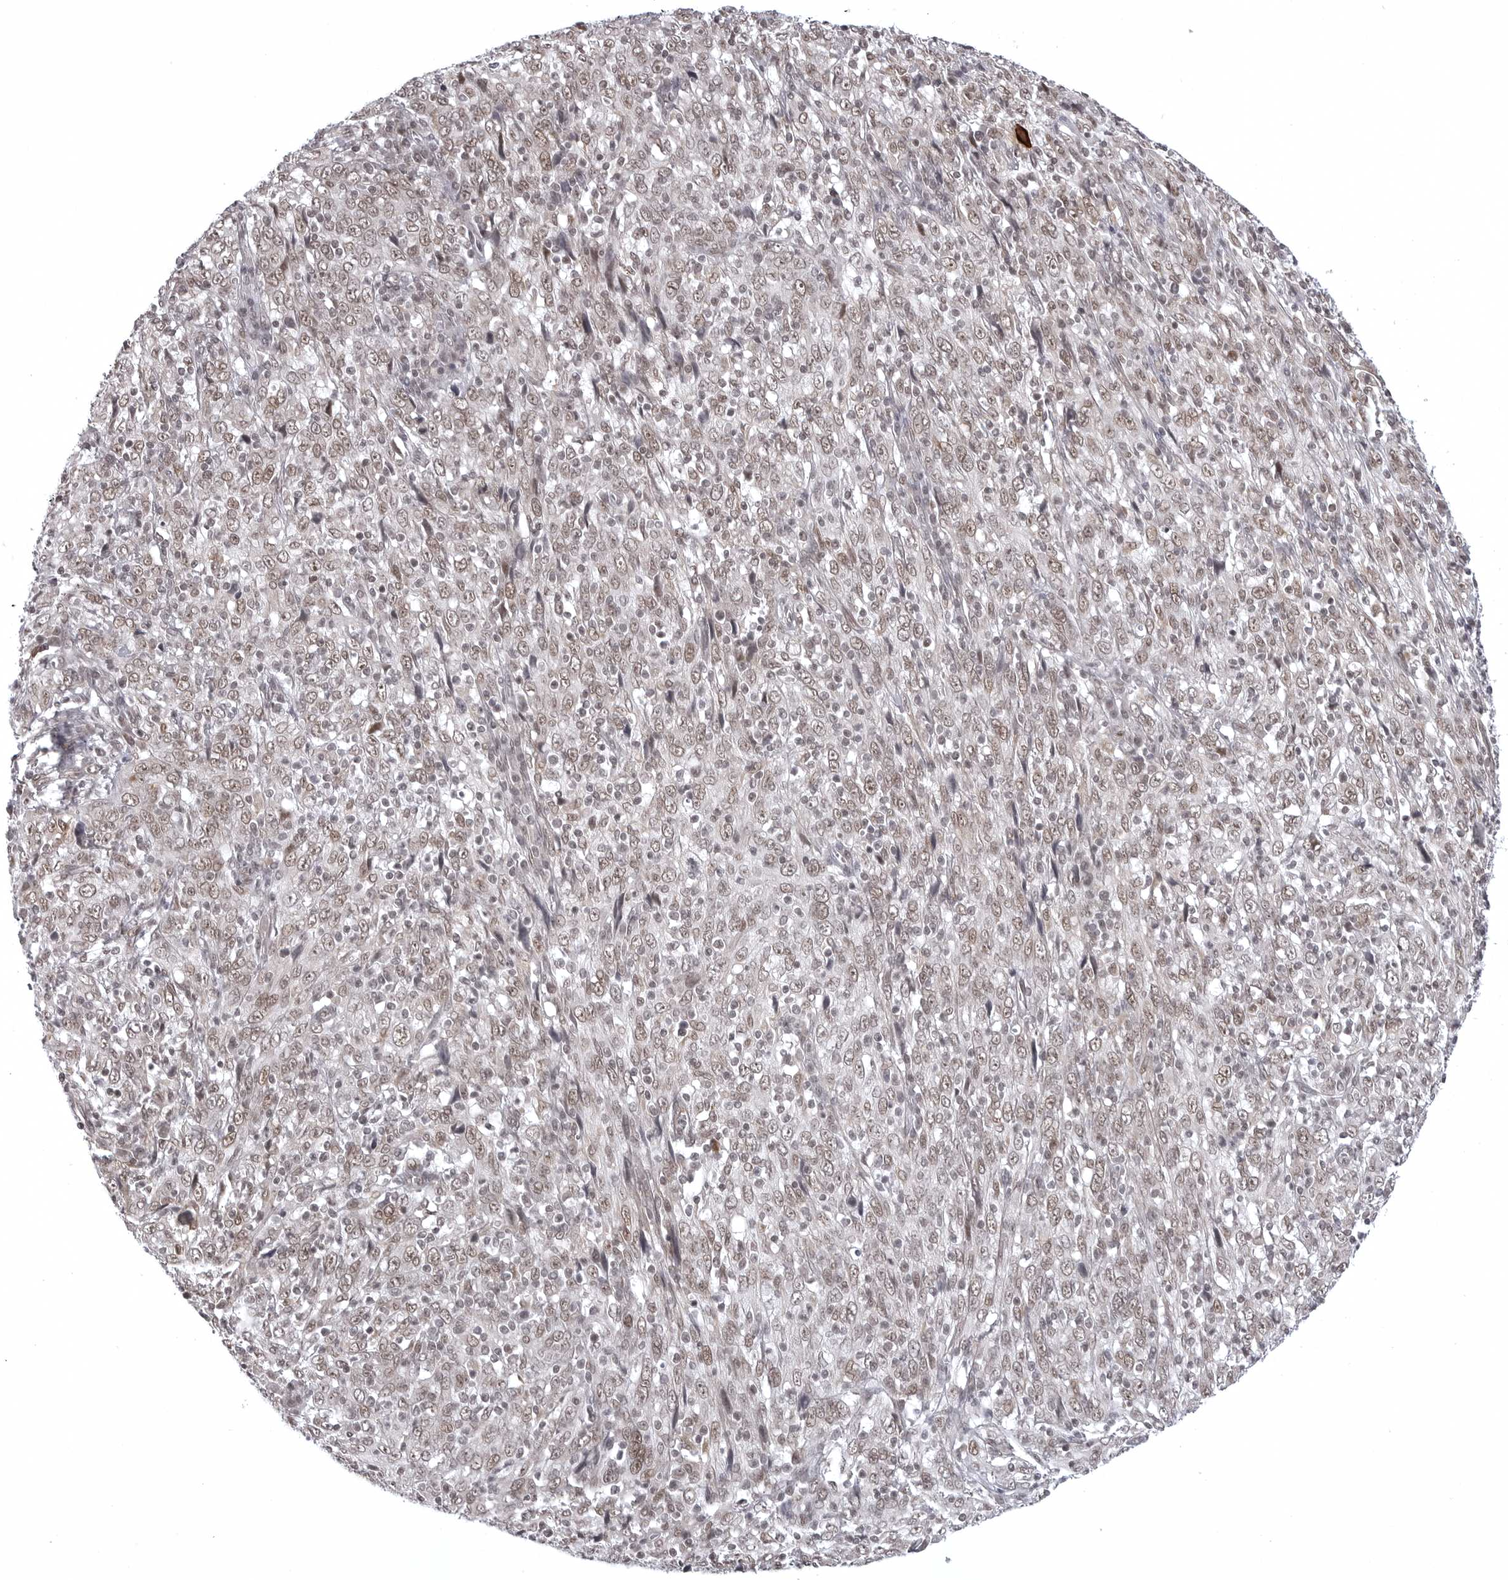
{"staining": {"intensity": "moderate", "quantity": ">75%", "location": "nuclear"}, "tissue": "cervical cancer", "cell_type": "Tumor cells", "image_type": "cancer", "snomed": [{"axis": "morphology", "description": "Squamous cell carcinoma, NOS"}, {"axis": "topography", "description": "Cervix"}], "caption": "A photomicrograph of cervical squamous cell carcinoma stained for a protein demonstrates moderate nuclear brown staining in tumor cells.", "gene": "PHF3", "patient": {"sex": "female", "age": 46}}